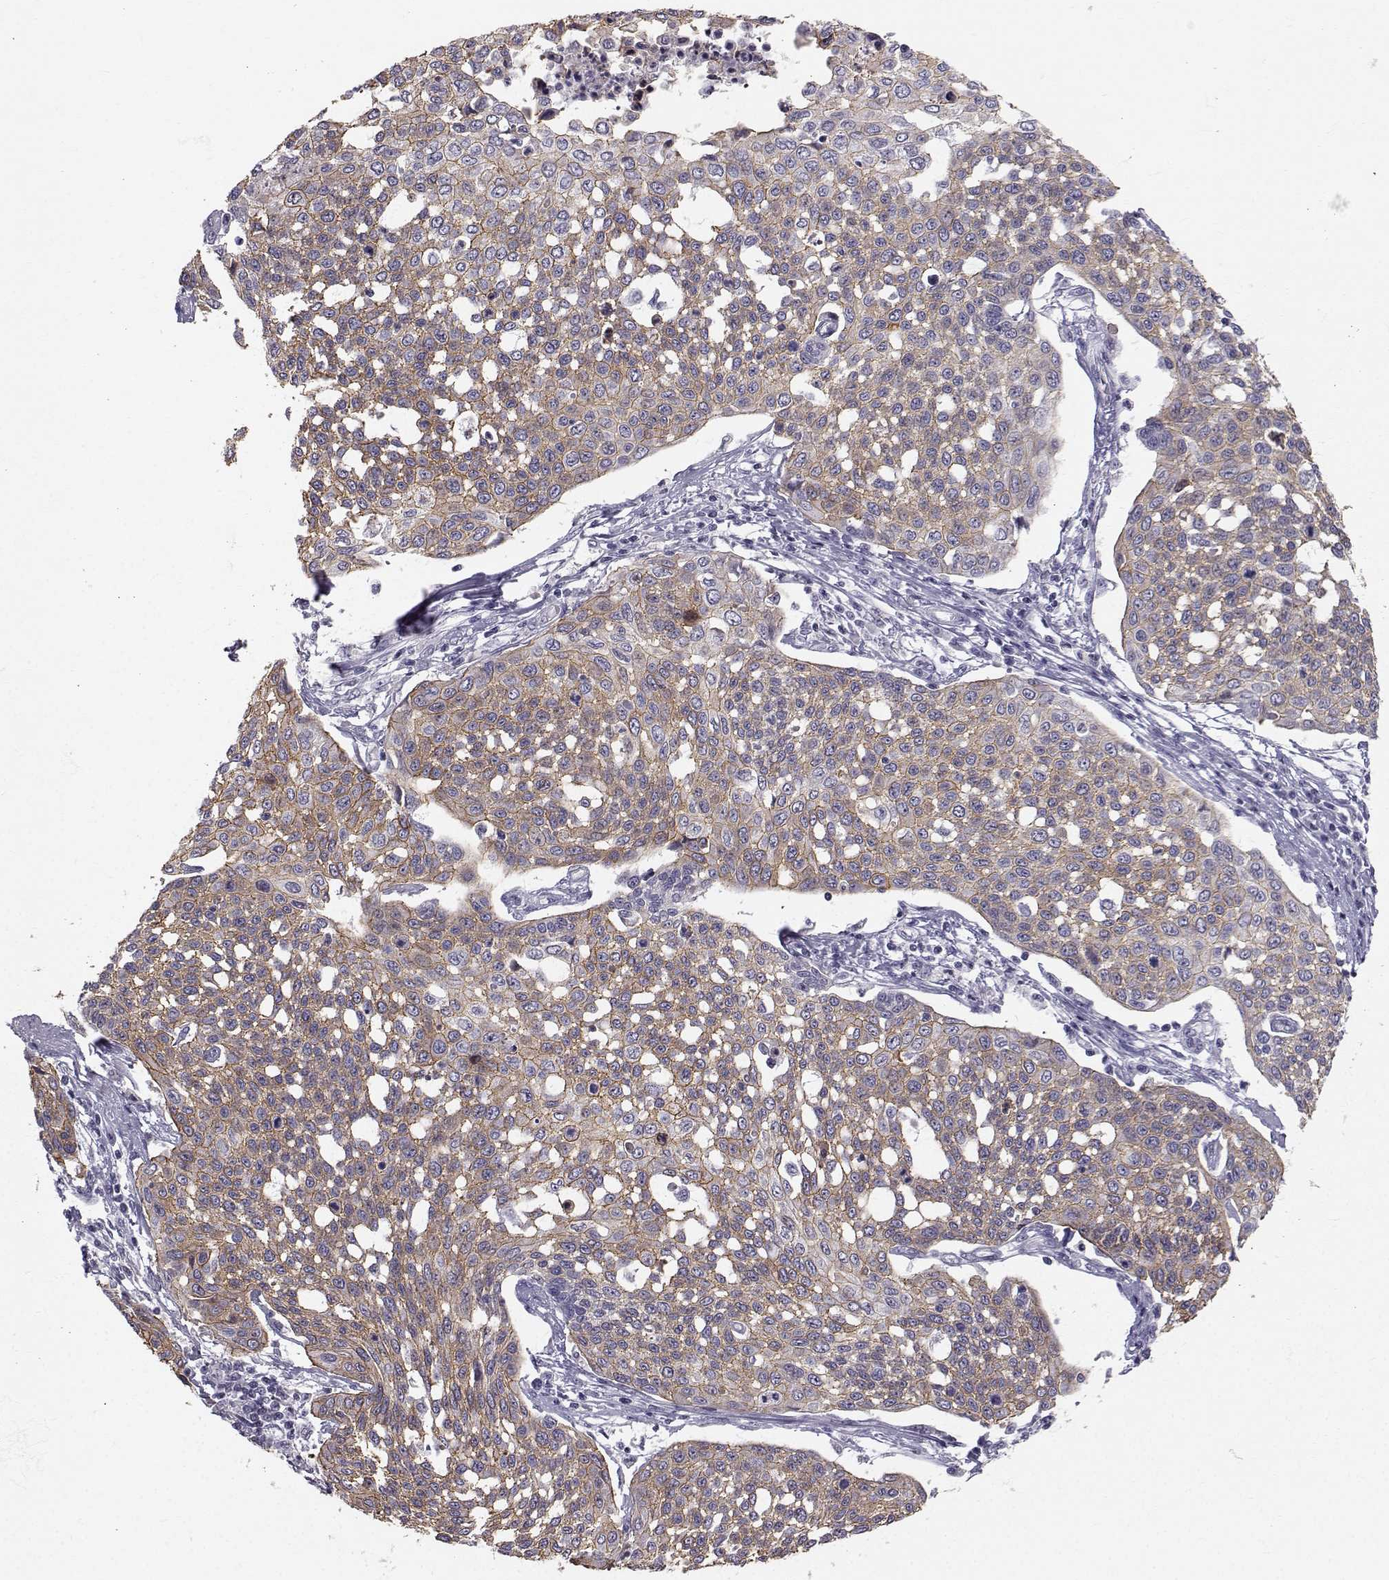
{"staining": {"intensity": "moderate", "quantity": "25%-75%", "location": "cytoplasmic/membranous"}, "tissue": "cervical cancer", "cell_type": "Tumor cells", "image_type": "cancer", "snomed": [{"axis": "morphology", "description": "Squamous cell carcinoma, NOS"}, {"axis": "topography", "description": "Cervix"}], "caption": "Human cervical cancer stained for a protein (brown) demonstrates moderate cytoplasmic/membranous positive positivity in approximately 25%-75% of tumor cells.", "gene": "ZNF185", "patient": {"sex": "female", "age": 34}}